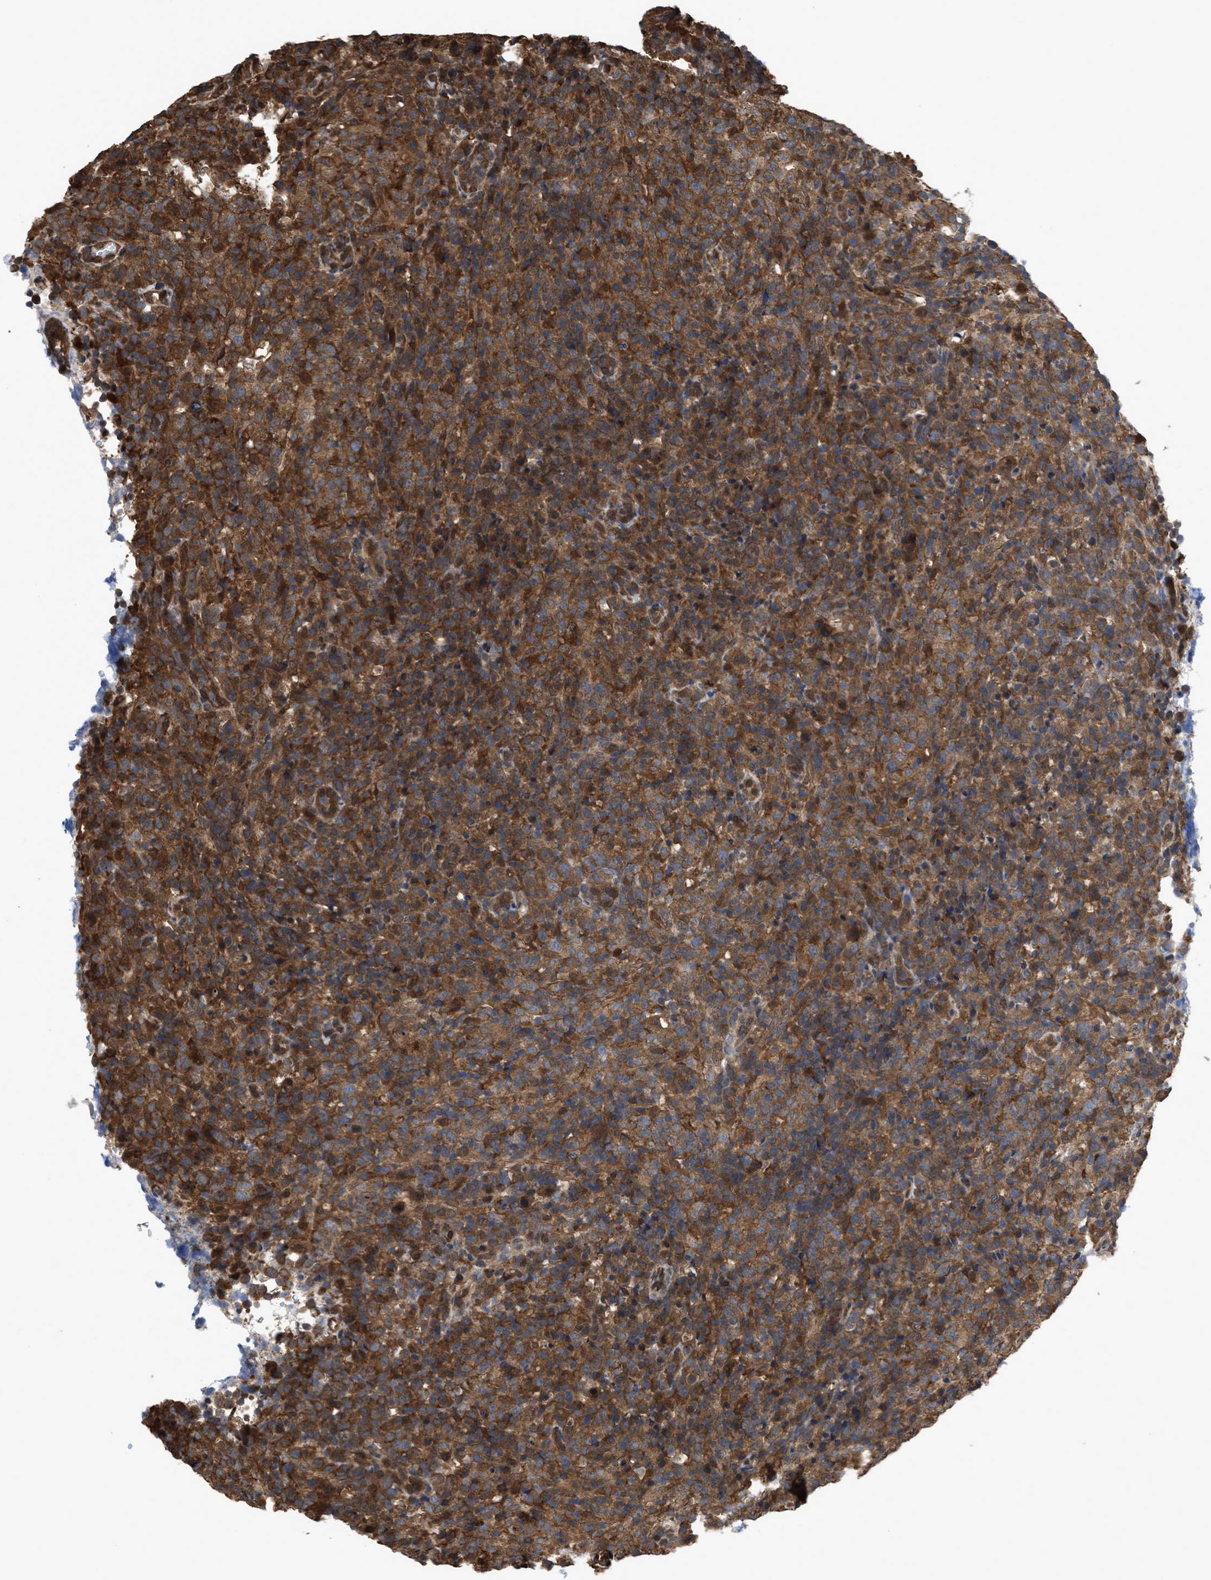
{"staining": {"intensity": "moderate", "quantity": ">75%", "location": "cytoplasmic/membranous"}, "tissue": "lymphoma", "cell_type": "Tumor cells", "image_type": "cancer", "snomed": [{"axis": "morphology", "description": "Malignant lymphoma, non-Hodgkin's type, High grade"}, {"axis": "topography", "description": "Lymph node"}], "caption": "Protein staining shows moderate cytoplasmic/membranous positivity in approximately >75% of tumor cells in lymphoma. (DAB IHC, brown staining for protein, blue staining for nuclei).", "gene": "YWHAG", "patient": {"sex": "female", "age": 76}}